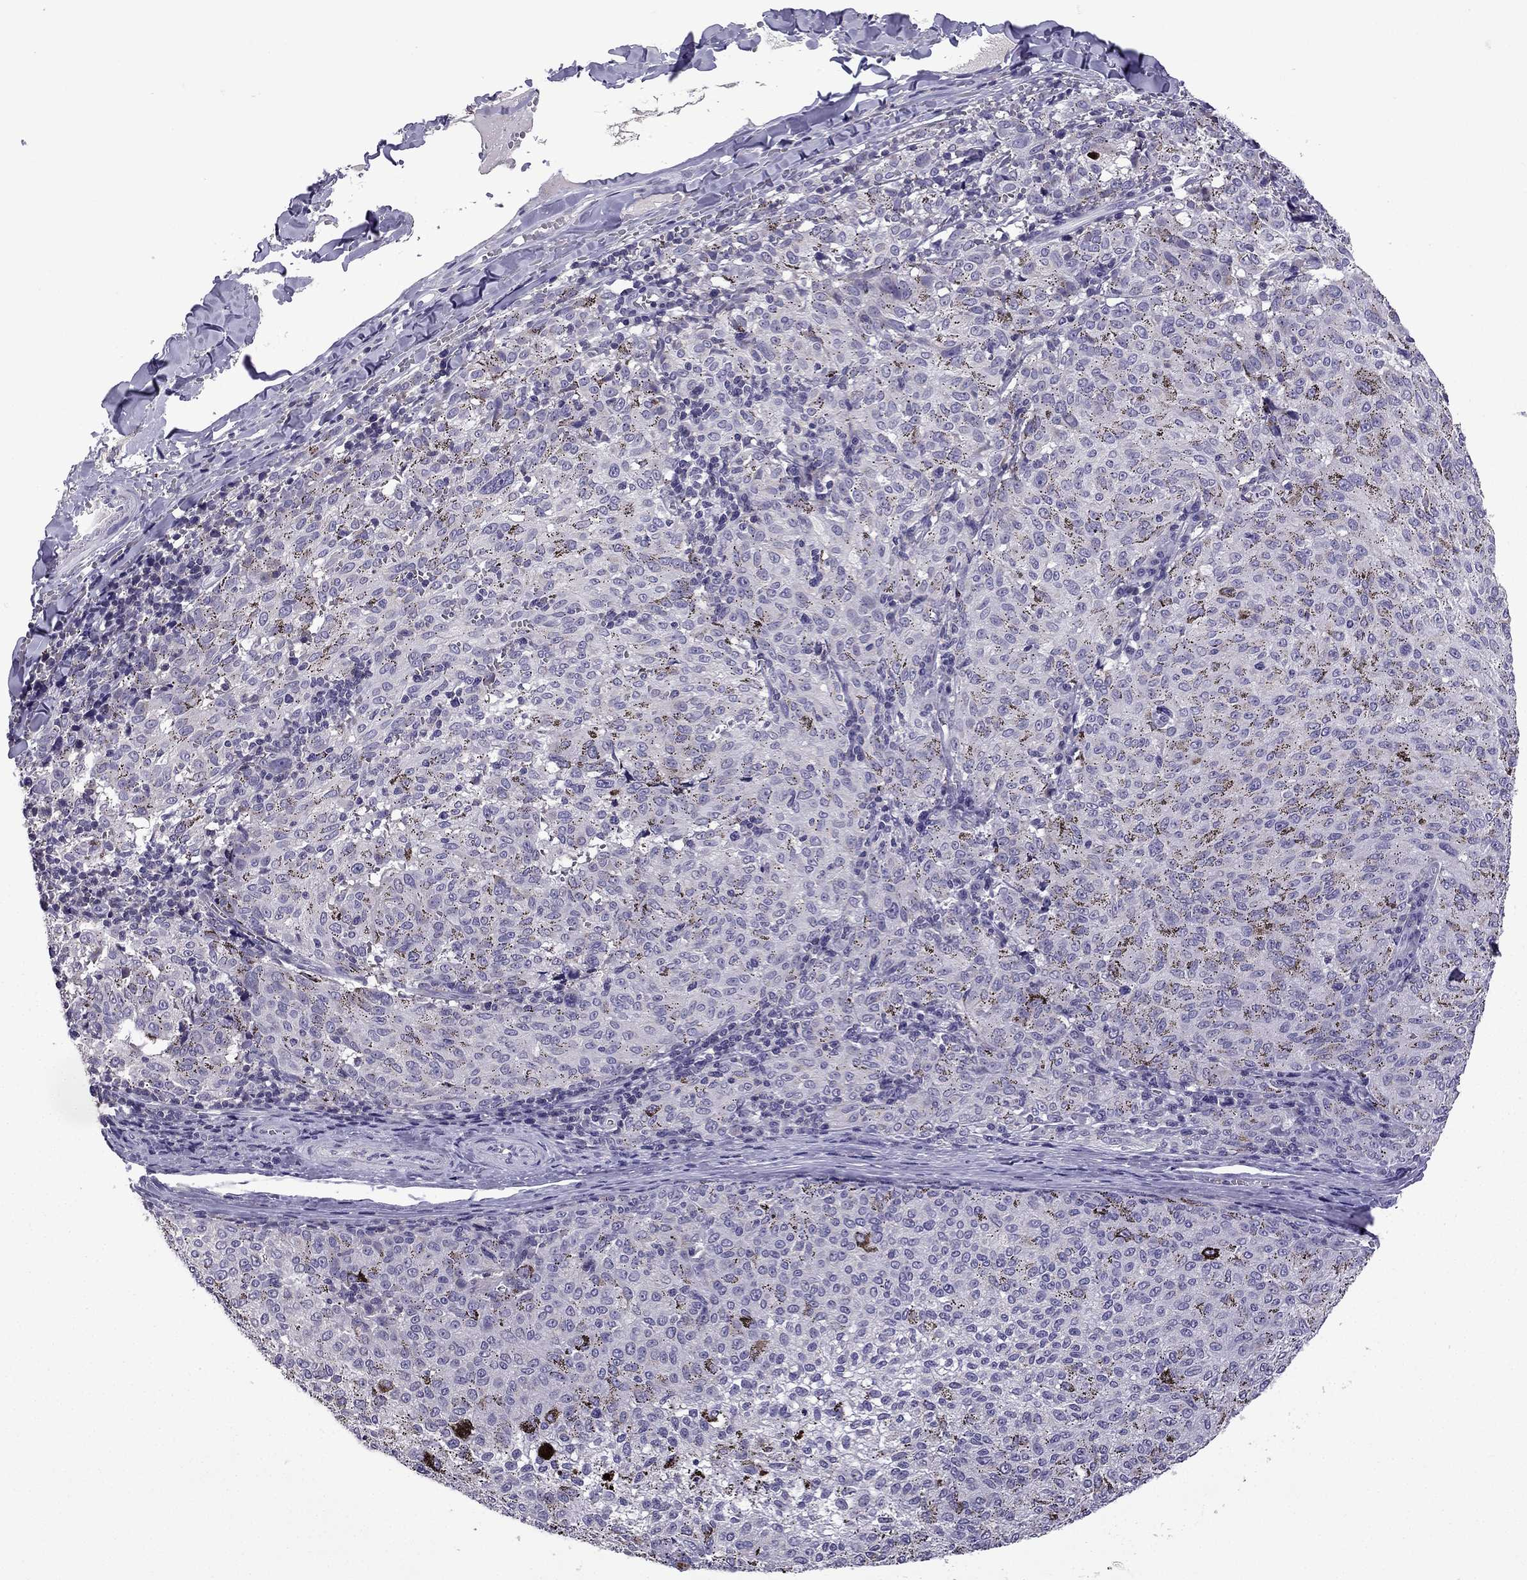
{"staining": {"intensity": "negative", "quantity": "none", "location": "none"}, "tissue": "melanoma", "cell_type": "Tumor cells", "image_type": "cancer", "snomed": [{"axis": "morphology", "description": "Malignant melanoma, NOS"}, {"axis": "topography", "description": "Skin"}], "caption": "Tumor cells are negative for protein expression in human melanoma. Brightfield microscopy of immunohistochemistry (IHC) stained with DAB (3,3'-diaminobenzidine) (brown) and hematoxylin (blue), captured at high magnification.", "gene": "TTN", "patient": {"sex": "female", "age": 72}}